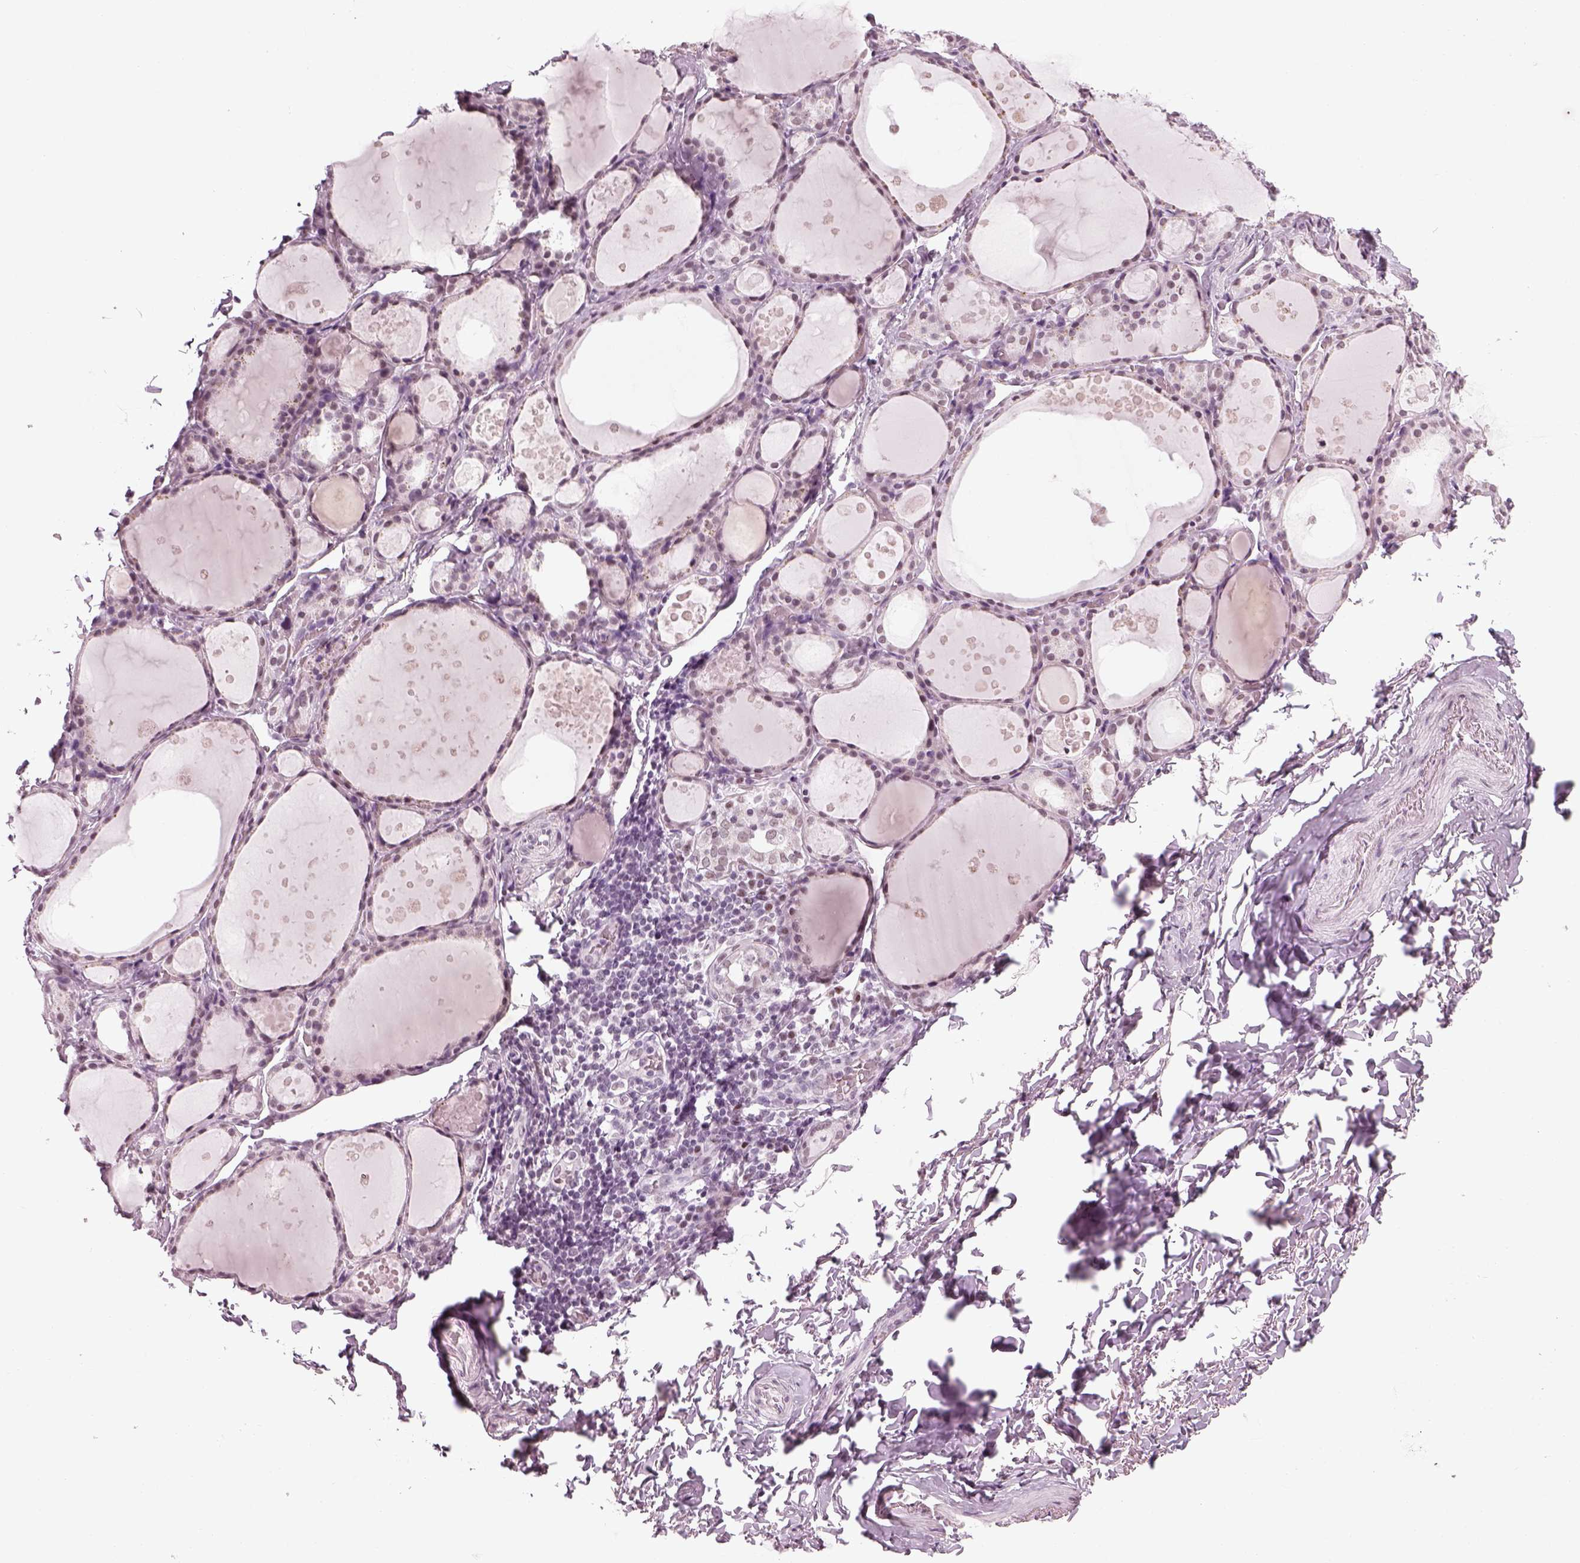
{"staining": {"intensity": "weak", "quantity": "<25%", "location": "nuclear"}, "tissue": "thyroid gland", "cell_type": "Glandular cells", "image_type": "normal", "snomed": [{"axis": "morphology", "description": "Normal tissue, NOS"}, {"axis": "topography", "description": "Thyroid gland"}], "caption": "Thyroid gland stained for a protein using immunohistochemistry displays no expression glandular cells.", "gene": "KCNG2", "patient": {"sex": "male", "age": 68}}